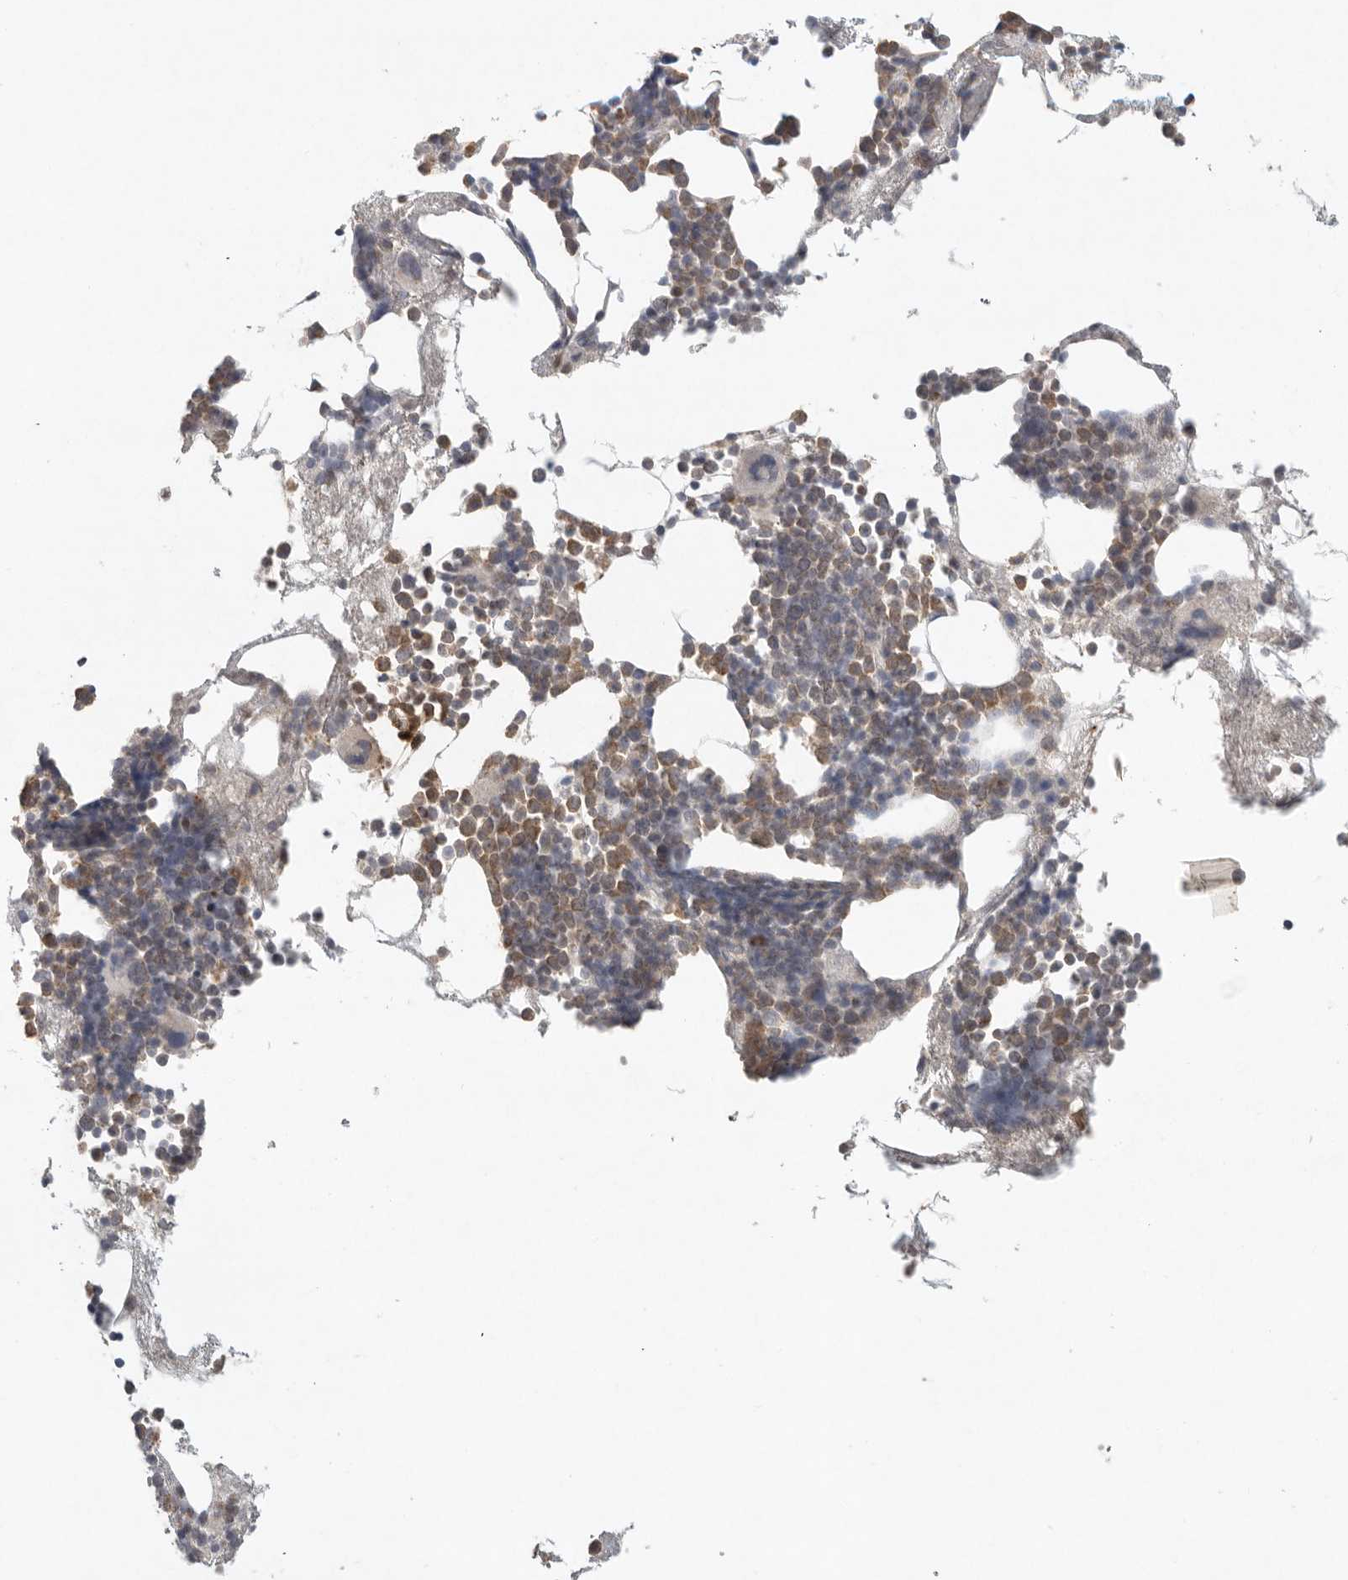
{"staining": {"intensity": "moderate", "quantity": "<25%", "location": "cytoplasmic/membranous"}, "tissue": "bone marrow", "cell_type": "Hematopoietic cells", "image_type": "normal", "snomed": [{"axis": "morphology", "description": "Normal tissue, NOS"}, {"axis": "morphology", "description": "Inflammation, NOS"}, {"axis": "topography", "description": "Bone marrow"}], "caption": "This micrograph shows immunohistochemistry staining of normal human bone marrow, with low moderate cytoplasmic/membranous staining in about <25% of hematopoietic cells.", "gene": "KLK5", "patient": {"sex": "female", "age": 81}}